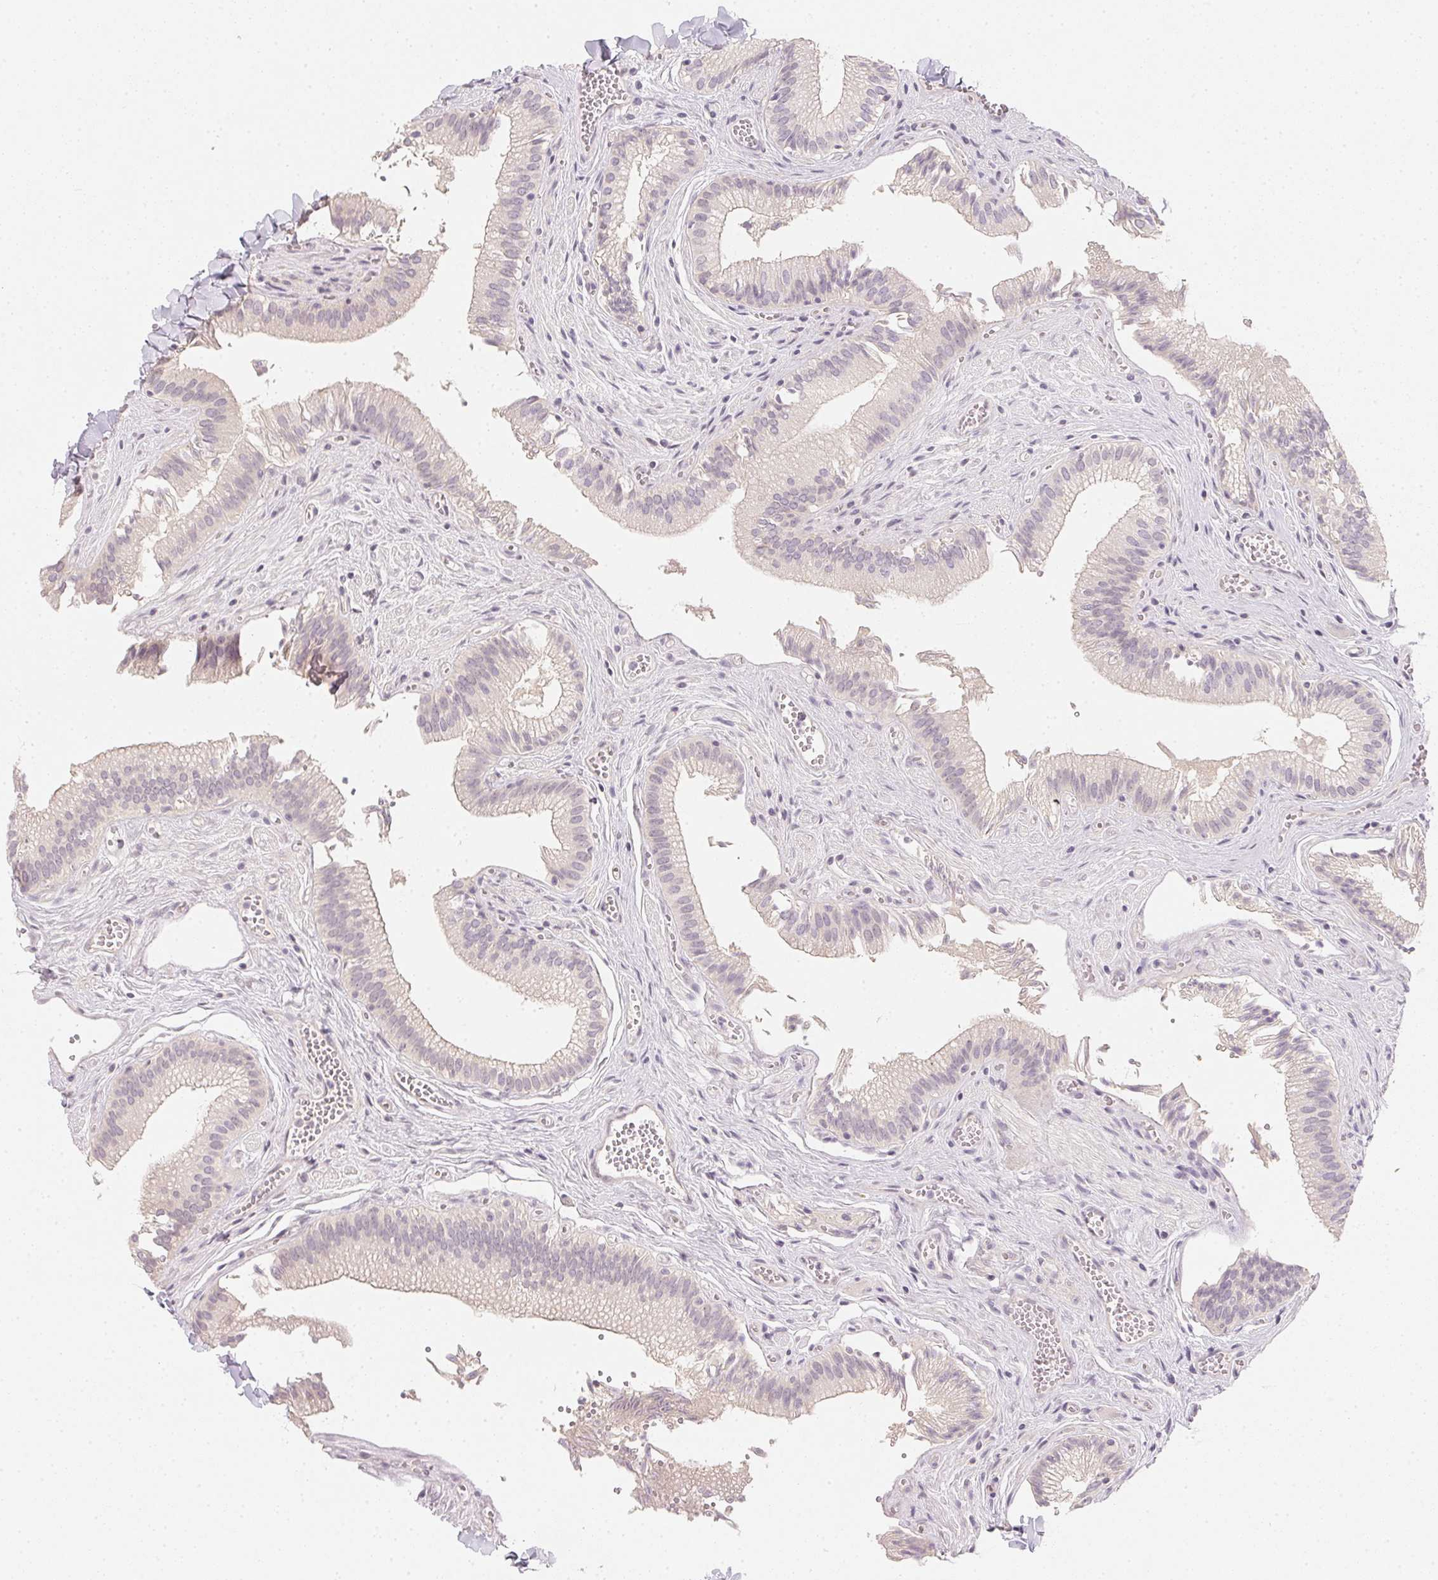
{"staining": {"intensity": "weak", "quantity": "<25%", "location": "nuclear"}, "tissue": "gallbladder", "cell_type": "Glandular cells", "image_type": "normal", "snomed": [{"axis": "morphology", "description": "Normal tissue, NOS"}, {"axis": "topography", "description": "Gallbladder"}, {"axis": "topography", "description": "Peripheral nerve tissue"}], "caption": "This histopathology image is of unremarkable gallbladder stained with immunohistochemistry (IHC) to label a protein in brown with the nuclei are counter-stained blue. There is no staining in glandular cells. (DAB (3,3'-diaminobenzidine) immunohistochemistry (IHC), high magnification).", "gene": "ZBBX", "patient": {"sex": "male", "age": 17}}